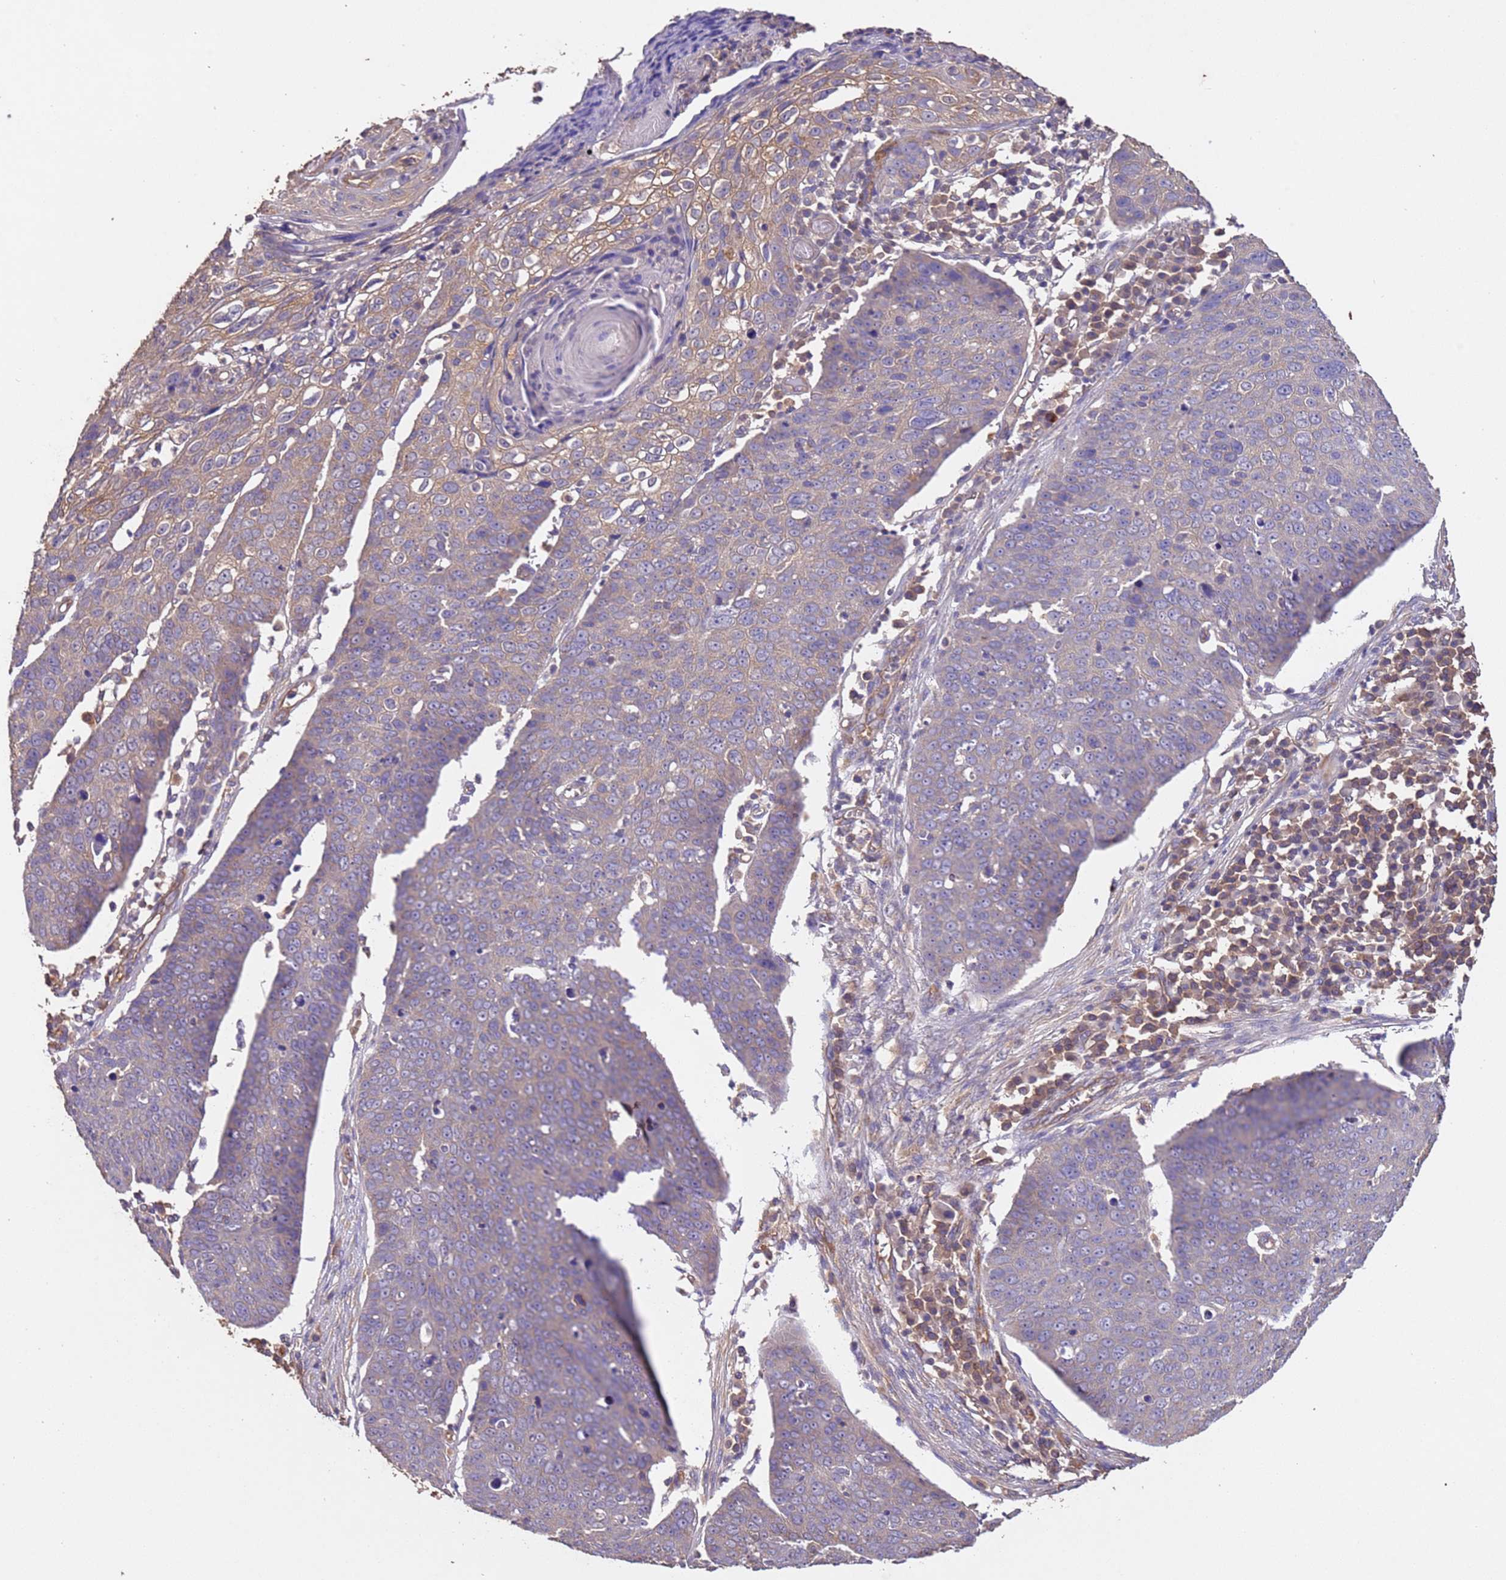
{"staining": {"intensity": "weak", "quantity": "<25%", "location": "cytoplasmic/membranous"}, "tissue": "skin cancer", "cell_type": "Tumor cells", "image_type": "cancer", "snomed": [{"axis": "morphology", "description": "Squamous cell carcinoma, NOS"}, {"axis": "topography", "description": "Skin"}], "caption": "Human skin squamous cell carcinoma stained for a protein using IHC demonstrates no positivity in tumor cells.", "gene": "MTX3", "patient": {"sex": "male", "age": 71}}